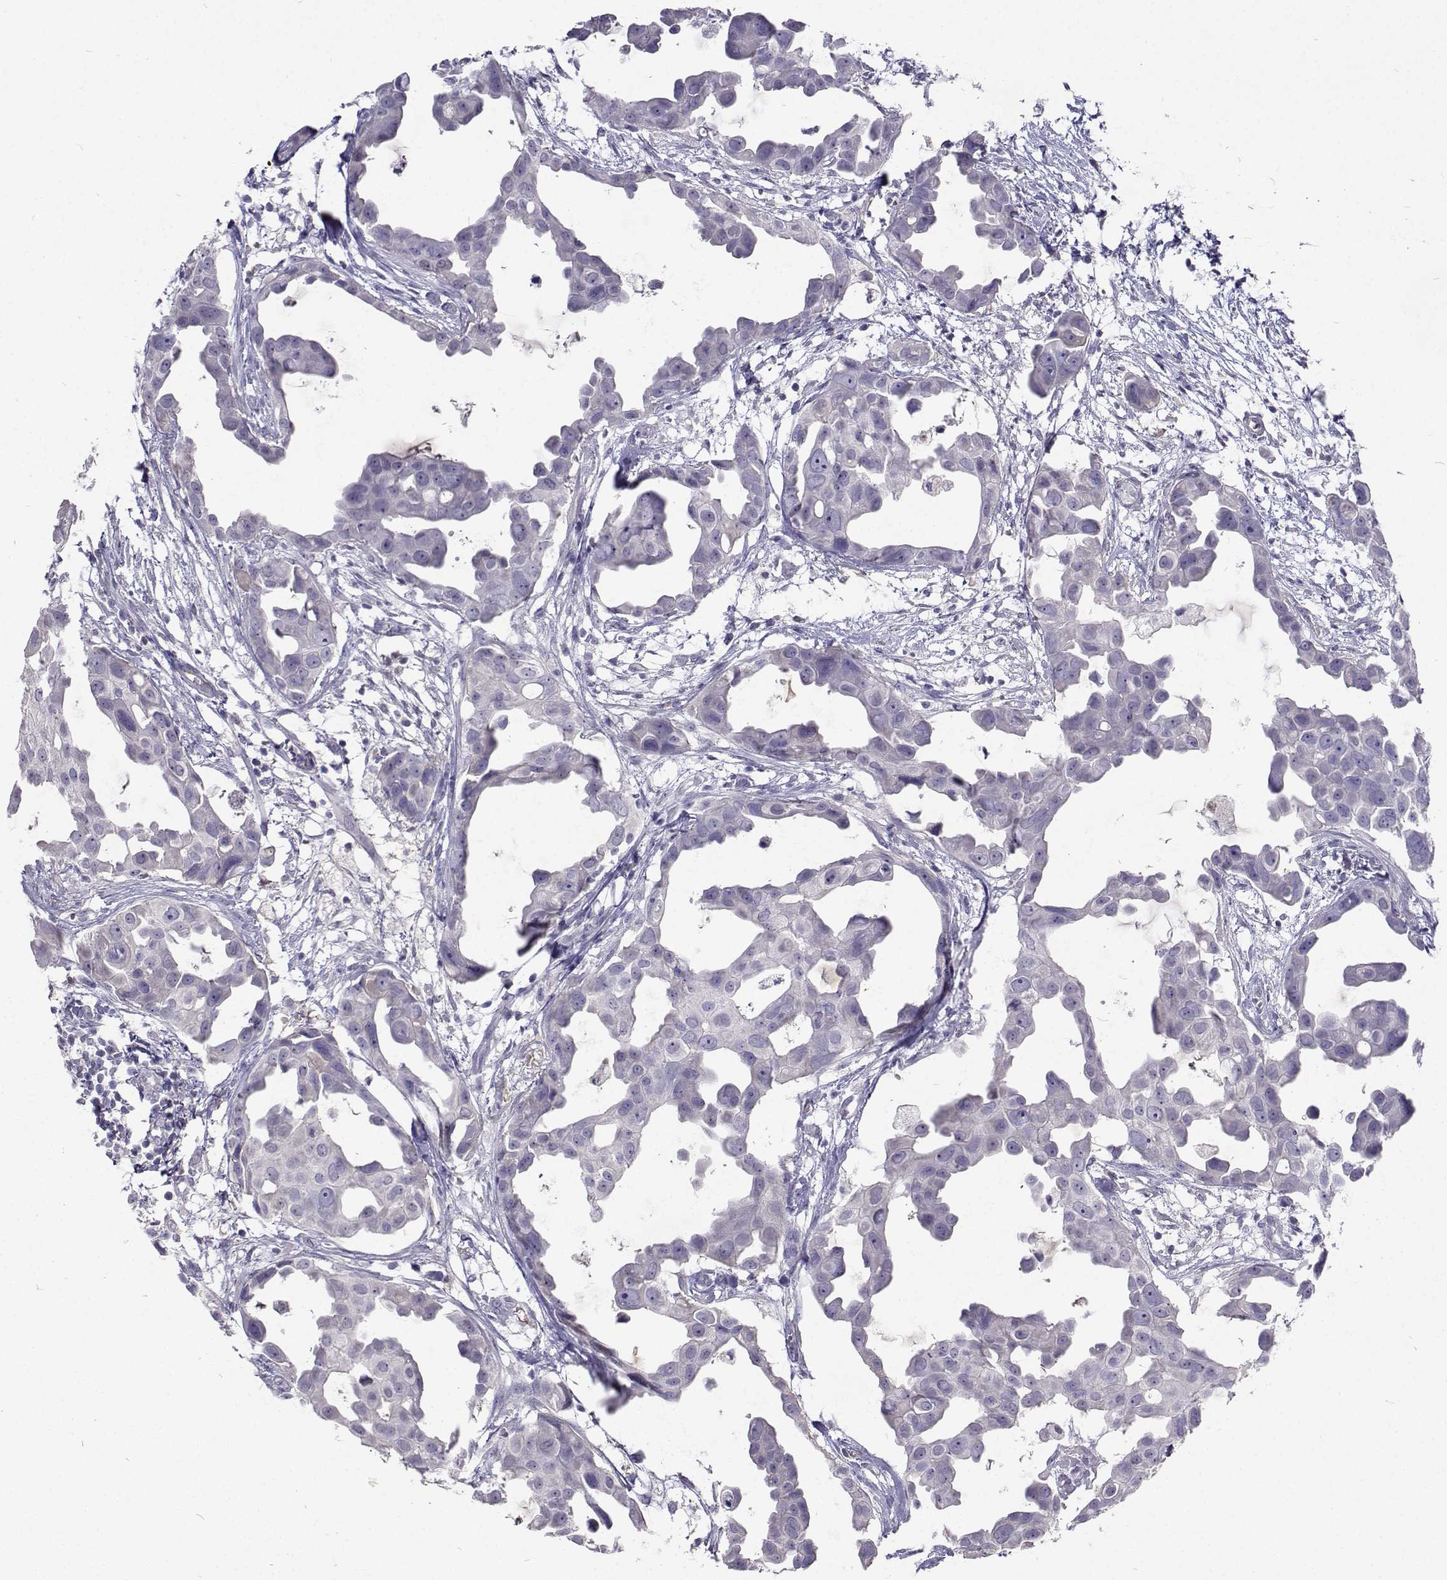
{"staining": {"intensity": "negative", "quantity": "none", "location": "none"}, "tissue": "breast cancer", "cell_type": "Tumor cells", "image_type": "cancer", "snomed": [{"axis": "morphology", "description": "Duct carcinoma"}, {"axis": "topography", "description": "Breast"}], "caption": "An image of human breast intraductal carcinoma is negative for staining in tumor cells.", "gene": "CFAP44", "patient": {"sex": "female", "age": 38}}